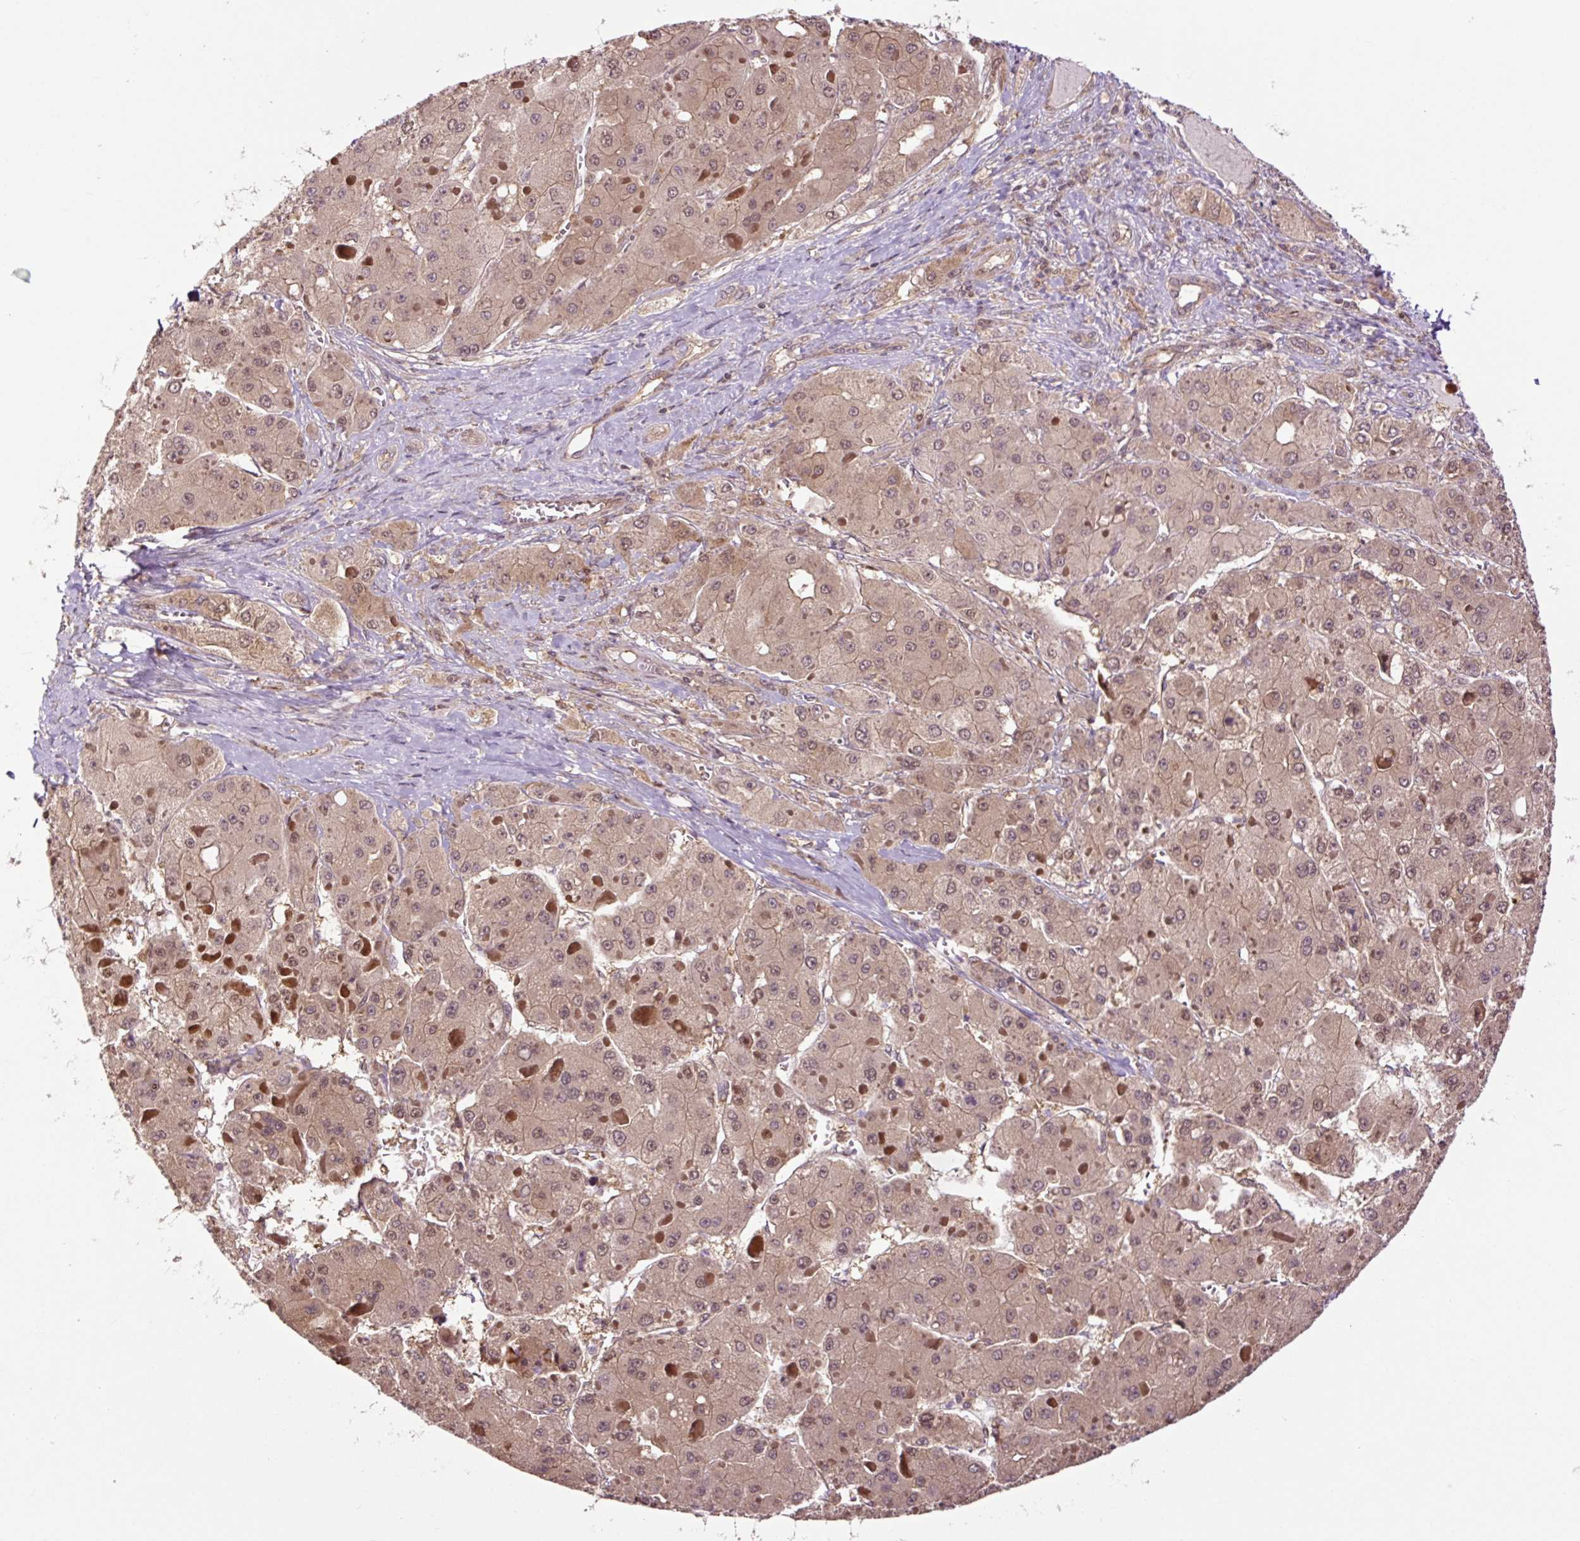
{"staining": {"intensity": "weak", "quantity": ">75%", "location": "cytoplasmic/membranous,nuclear"}, "tissue": "liver cancer", "cell_type": "Tumor cells", "image_type": "cancer", "snomed": [{"axis": "morphology", "description": "Carcinoma, Hepatocellular, NOS"}, {"axis": "topography", "description": "Liver"}], "caption": "Liver cancer stained with a protein marker shows weak staining in tumor cells.", "gene": "TPT1", "patient": {"sex": "female", "age": 73}}